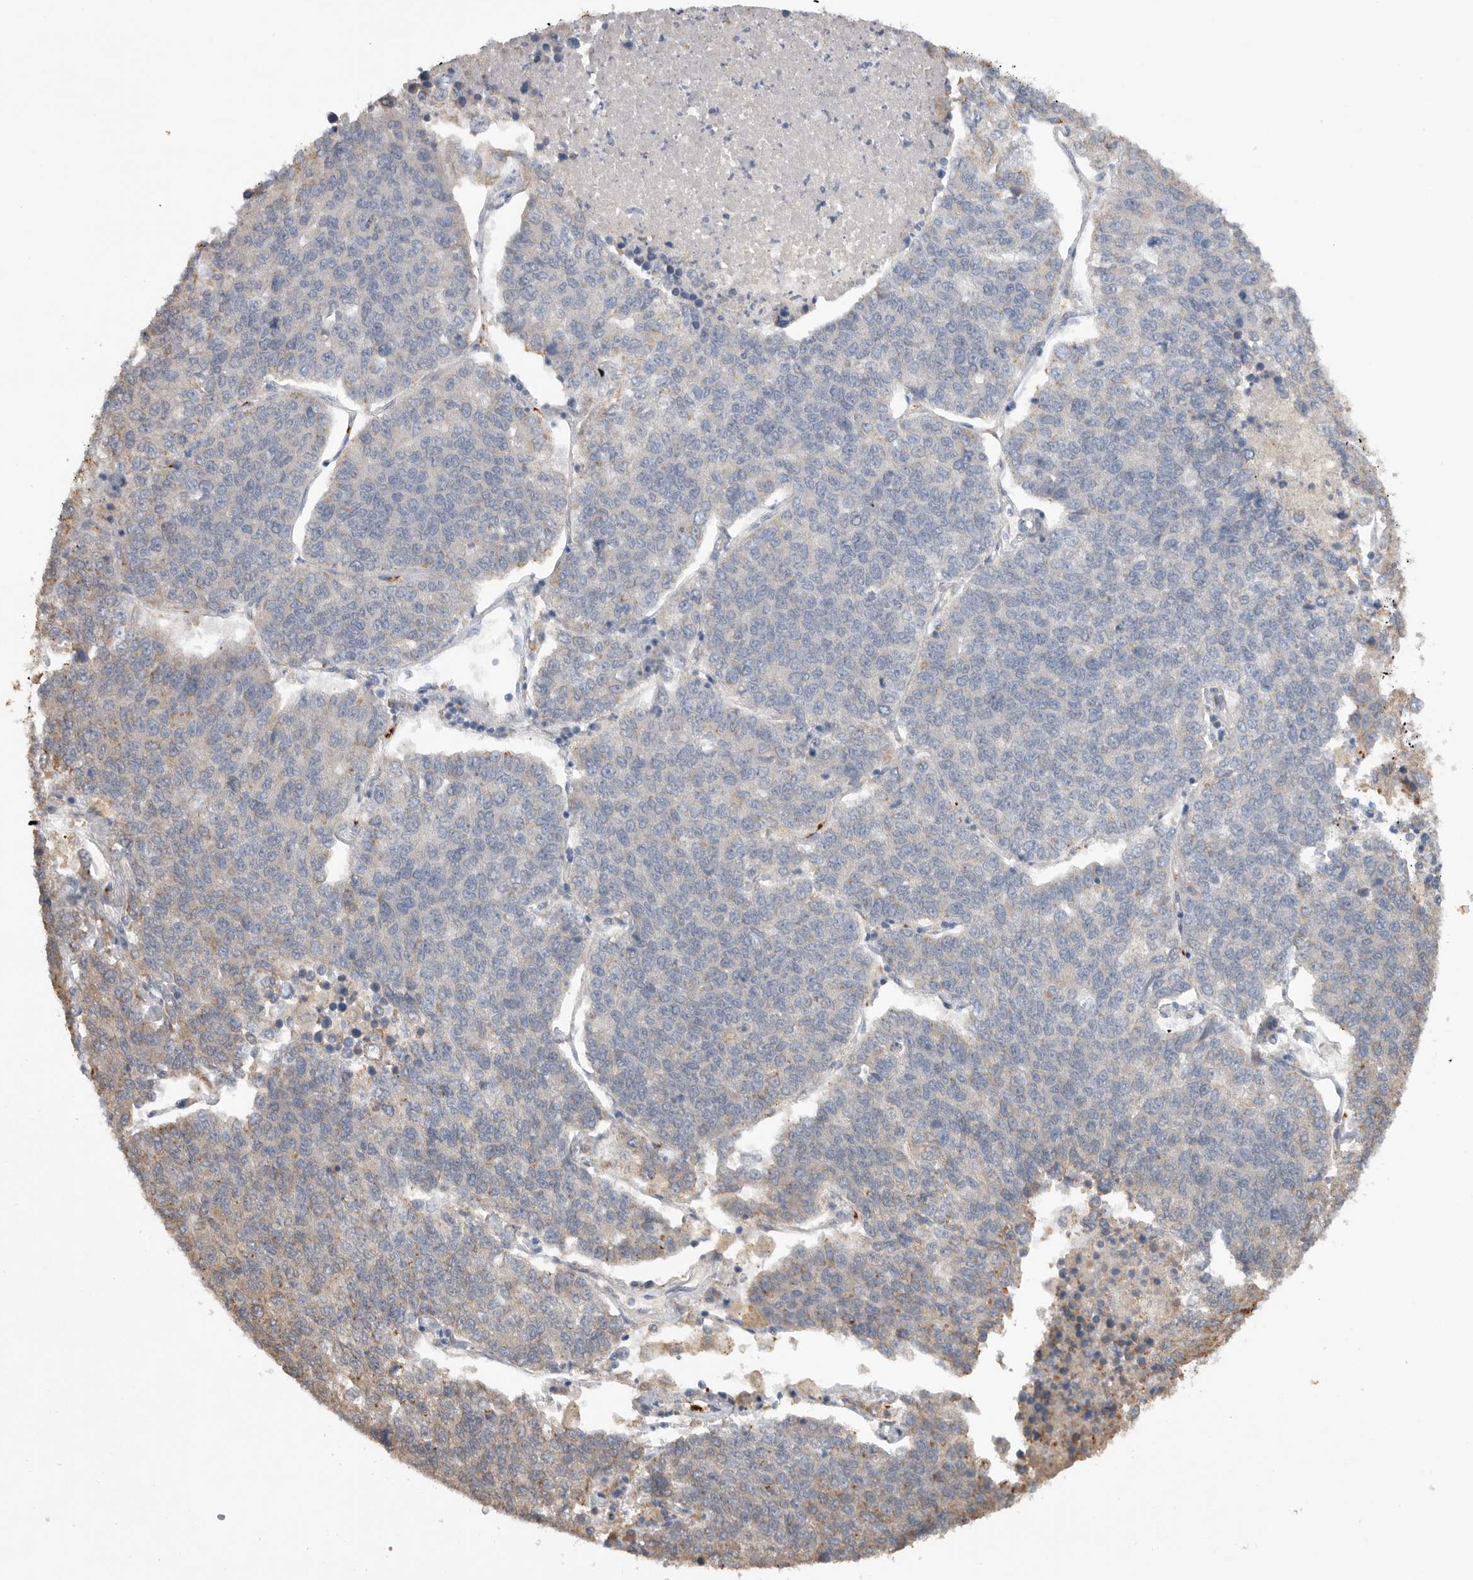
{"staining": {"intensity": "negative", "quantity": "none", "location": "none"}, "tissue": "lung cancer", "cell_type": "Tumor cells", "image_type": "cancer", "snomed": [{"axis": "morphology", "description": "Adenocarcinoma, NOS"}, {"axis": "topography", "description": "Lung"}], "caption": "Lung adenocarcinoma was stained to show a protein in brown. There is no significant staining in tumor cells. (DAB immunohistochemistry visualized using brightfield microscopy, high magnification).", "gene": "CDC42BPB", "patient": {"sex": "male", "age": 49}}